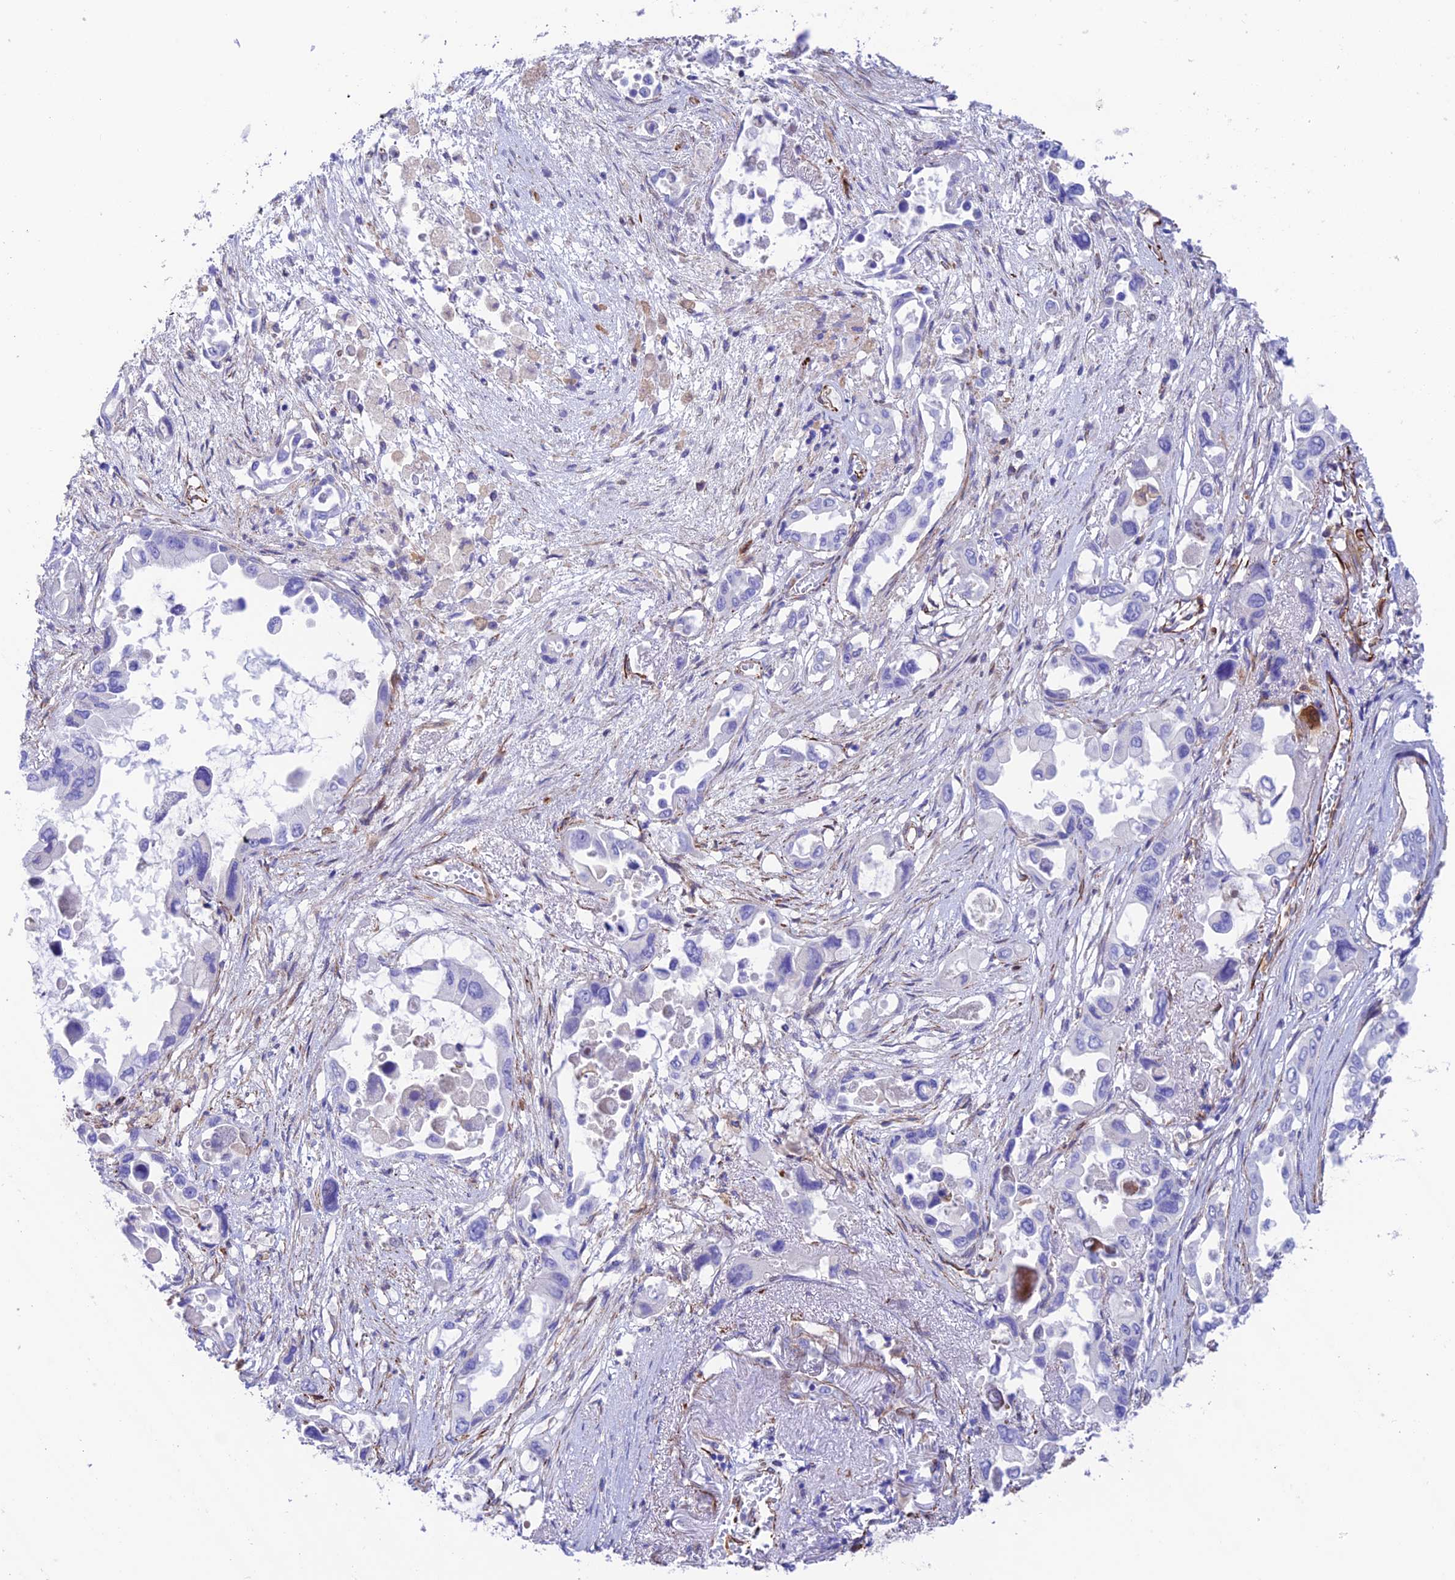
{"staining": {"intensity": "moderate", "quantity": "<25%", "location": "cytoplasmic/membranous"}, "tissue": "pancreatic cancer", "cell_type": "Tumor cells", "image_type": "cancer", "snomed": [{"axis": "morphology", "description": "Adenocarcinoma, NOS"}, {"axis": "topography", "description": "Pancreas"}], "caption": "Protein expression by IHC shows moderate cytoplasmic/membranous staining in about <25% of tumor cells in adenocarcinoma (pancreatic).", "gene": "ZNF652", "patient": {"sex": "male", "age": 92}}